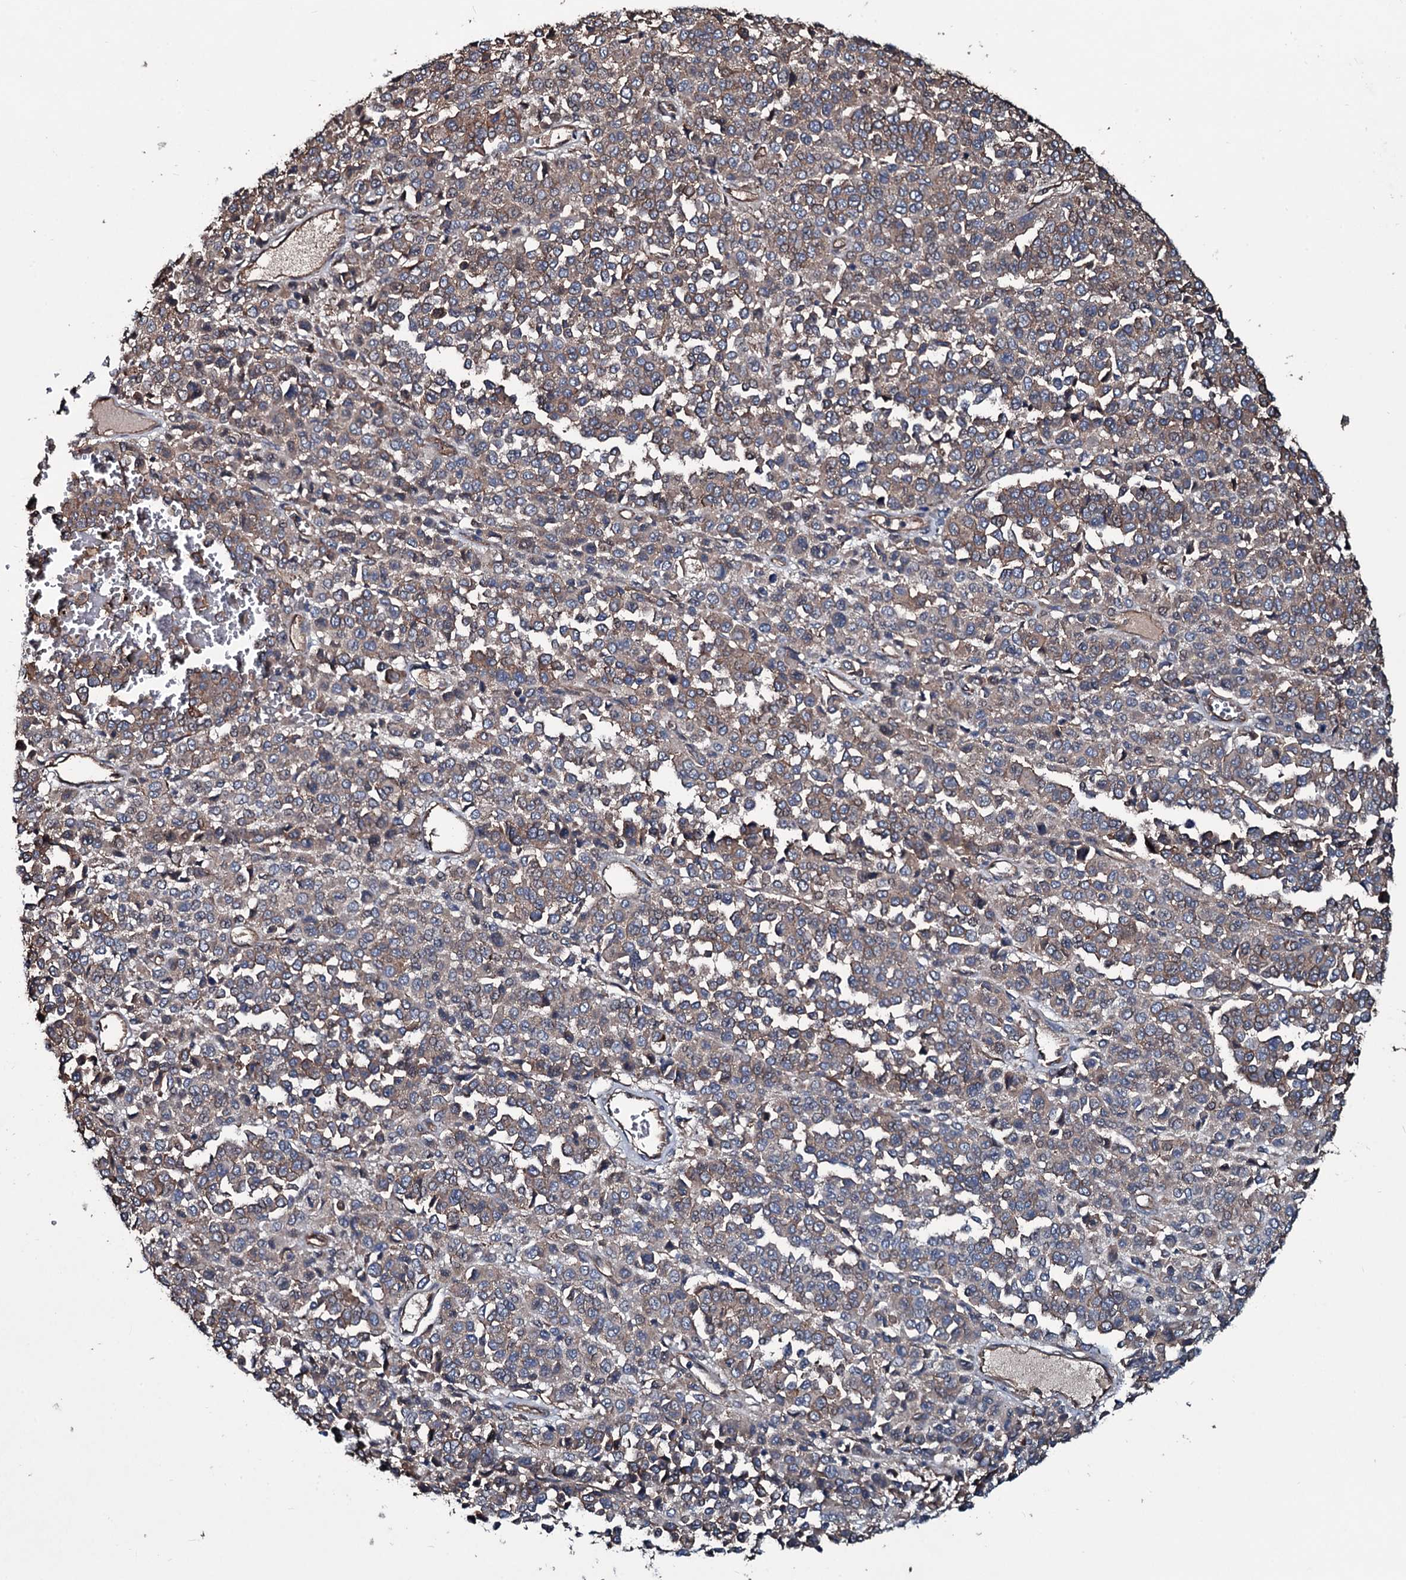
{"staining": {"intensity": "weak", "quantity": "25%-75%", "location": "cytoplasmic/membranous"}, "tissue": "melanoma", "cell_type": "Tumor cells", "image_type": "cancer", "snomed": [{"axis": "morphology", "description": "Malignant melanoma, Metastatic site"}, {"axis": "topography", "description": "Pancreas"}], "caption": "A brown stain shows weak cytoplasmic/membranous staining of a protein in human melanoma tumor cells. Using DAB (3,3'-diaminobenzidine) (brown) and hematoxylin (blue) stains, captured at high magnification using brightfield microscopy.", "gene": "DMAC2", "patient": {"sex": "female", "age": 30}}